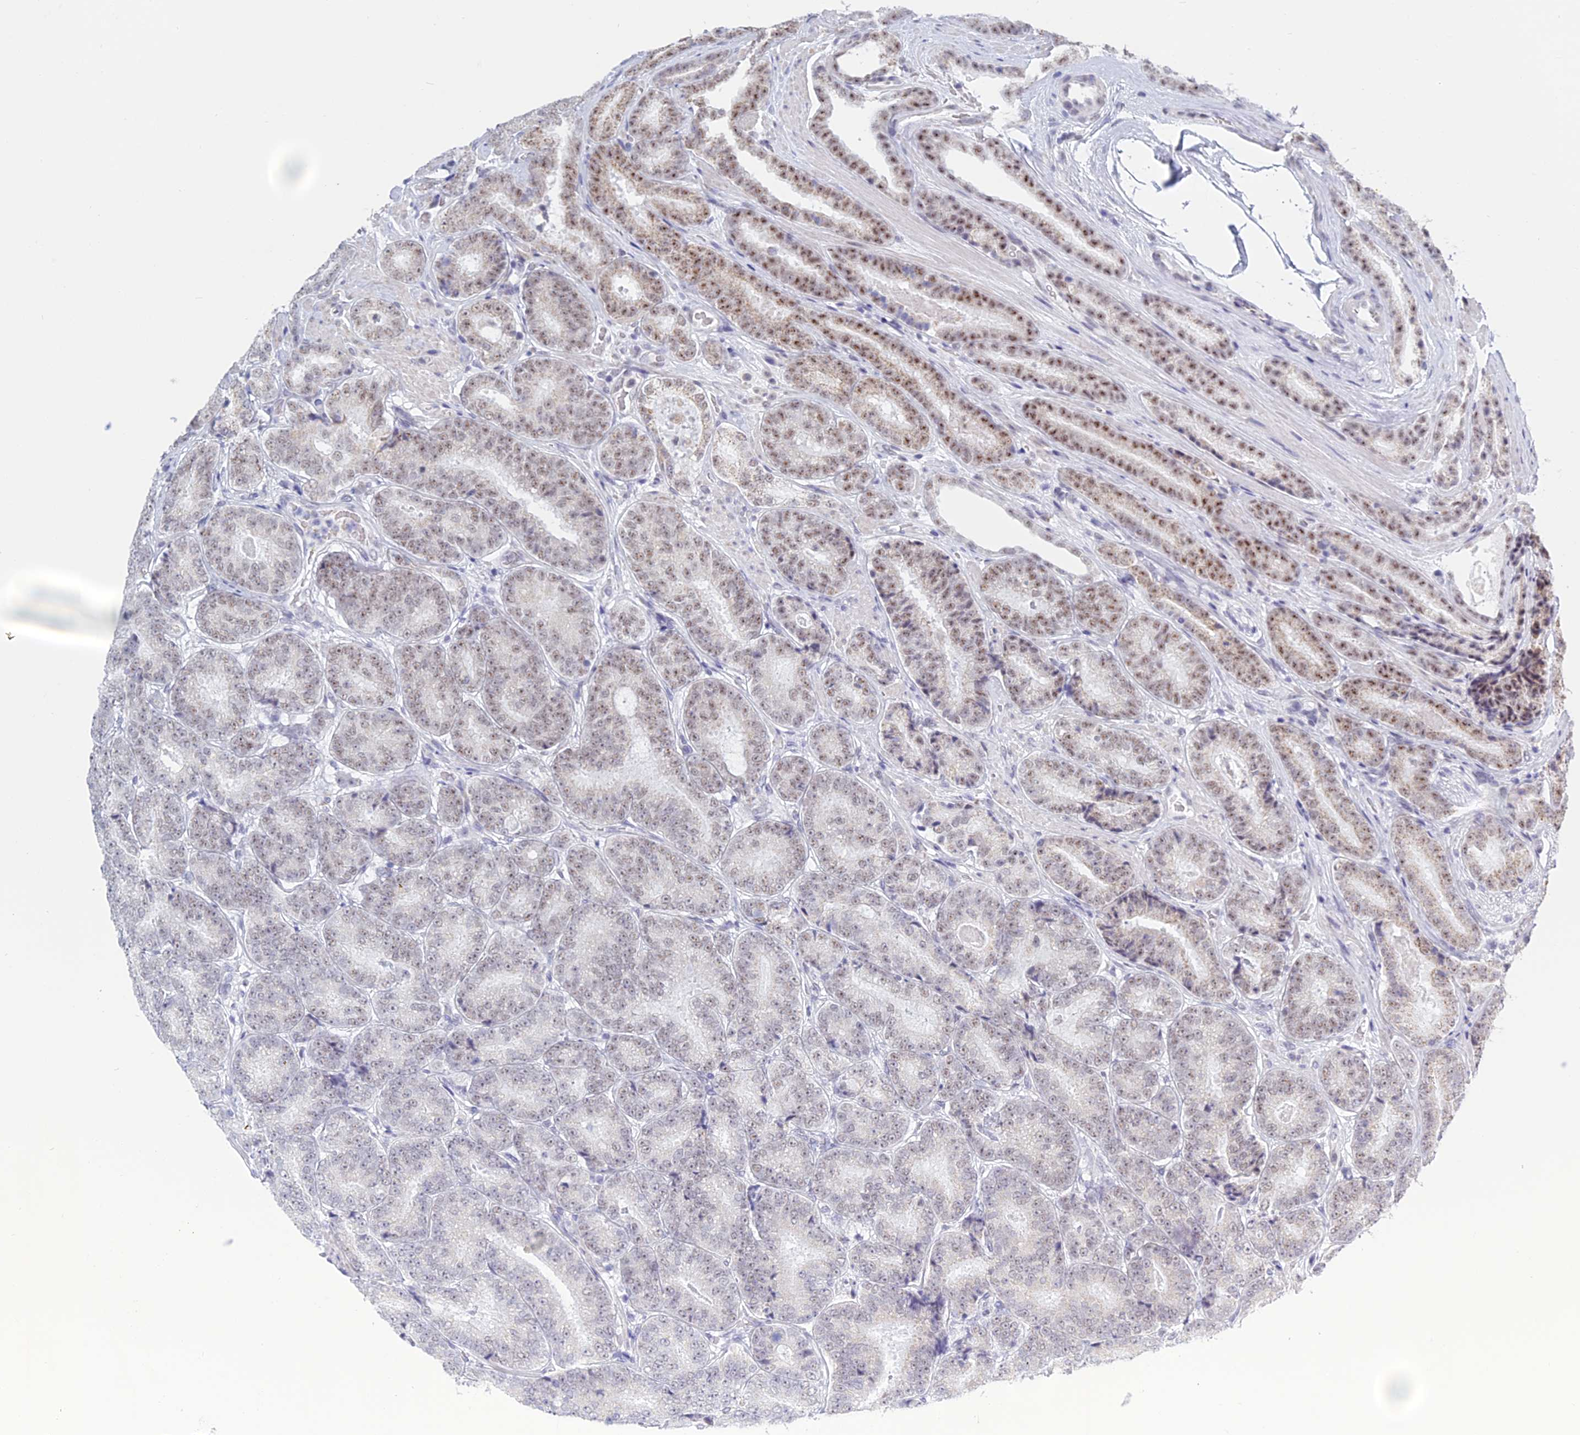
{"staining": {"intensity": "moderate", "quantity": "<25%", "location": "nuclear"}, "tissue": "prostate cancer", "cell_type": "Tumor cells", "image_type": "cancer", "snomed": [{"axis": "morphology", "description": "Adenocarcinoma, High grade"}, {"axis": "topography", "description": "Prostate"}], "caption": "Brown immunohistochemical staining in human prostate adenocarcinoma (high-grade) shows moderate nuclear staining in approximately <25% of tumor cells. (Brightfield microscopy of DAB IHC at high magnification).", "gene": "KLF14", "patient": {"sex": "male", "age": 72}}